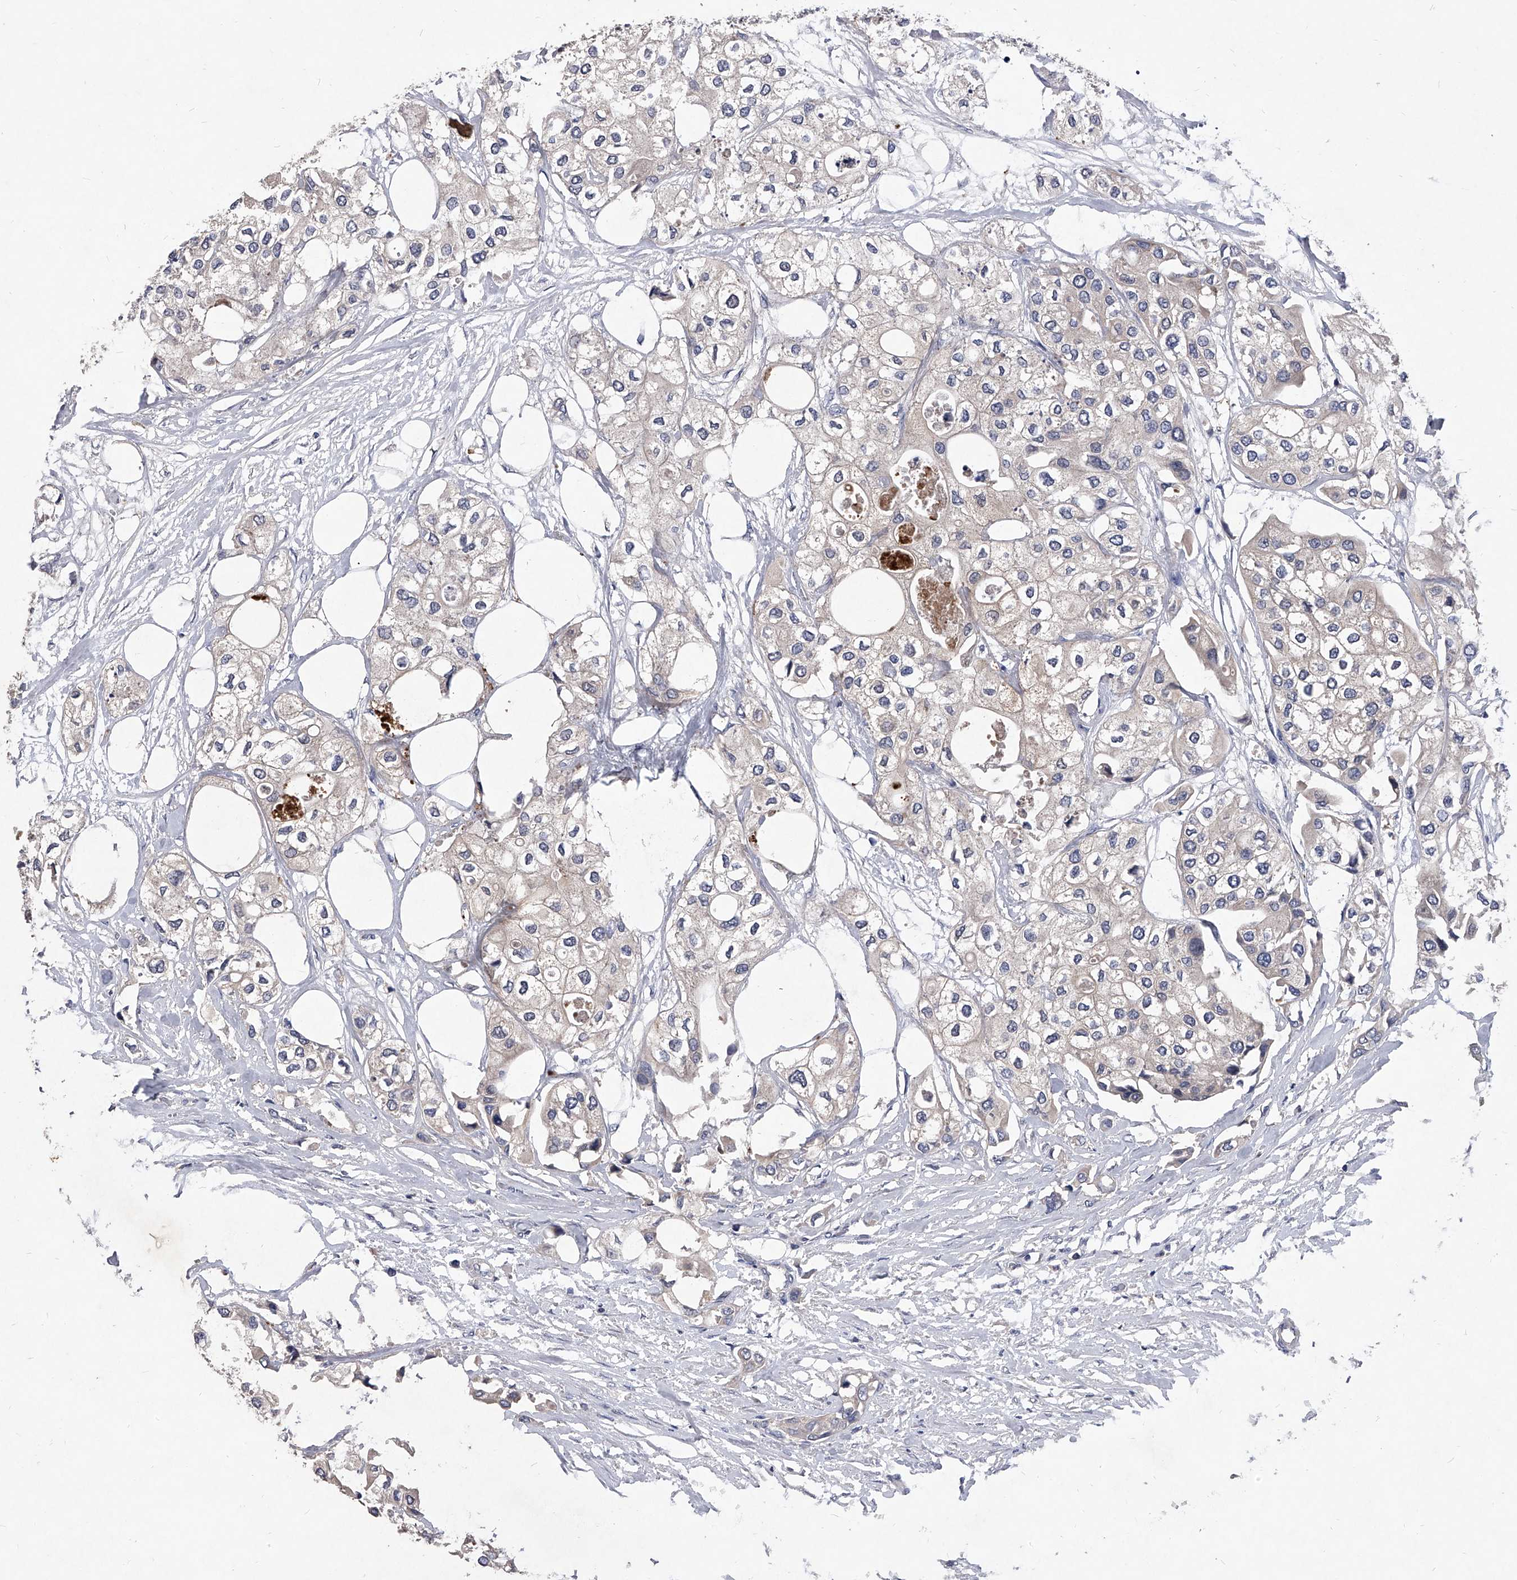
{"staining": {"intensity": "negative", "quantity": "none", "location": "none"}, "tissue": "urothelial cancer", "cell_type": "Tumor cells", "image_type": "cancer", "snomed": [{"axis": "morphology", "description": "Urothelial carcinoma, High grade"}, {"axis": "topography", "description": "Urinary bladder"}], "caption": "Urothelial cancer stained for a protein using IHC shows no expression tumor cells.", "gene": "C5", "patient": {"sex": "male", "age": 64}}